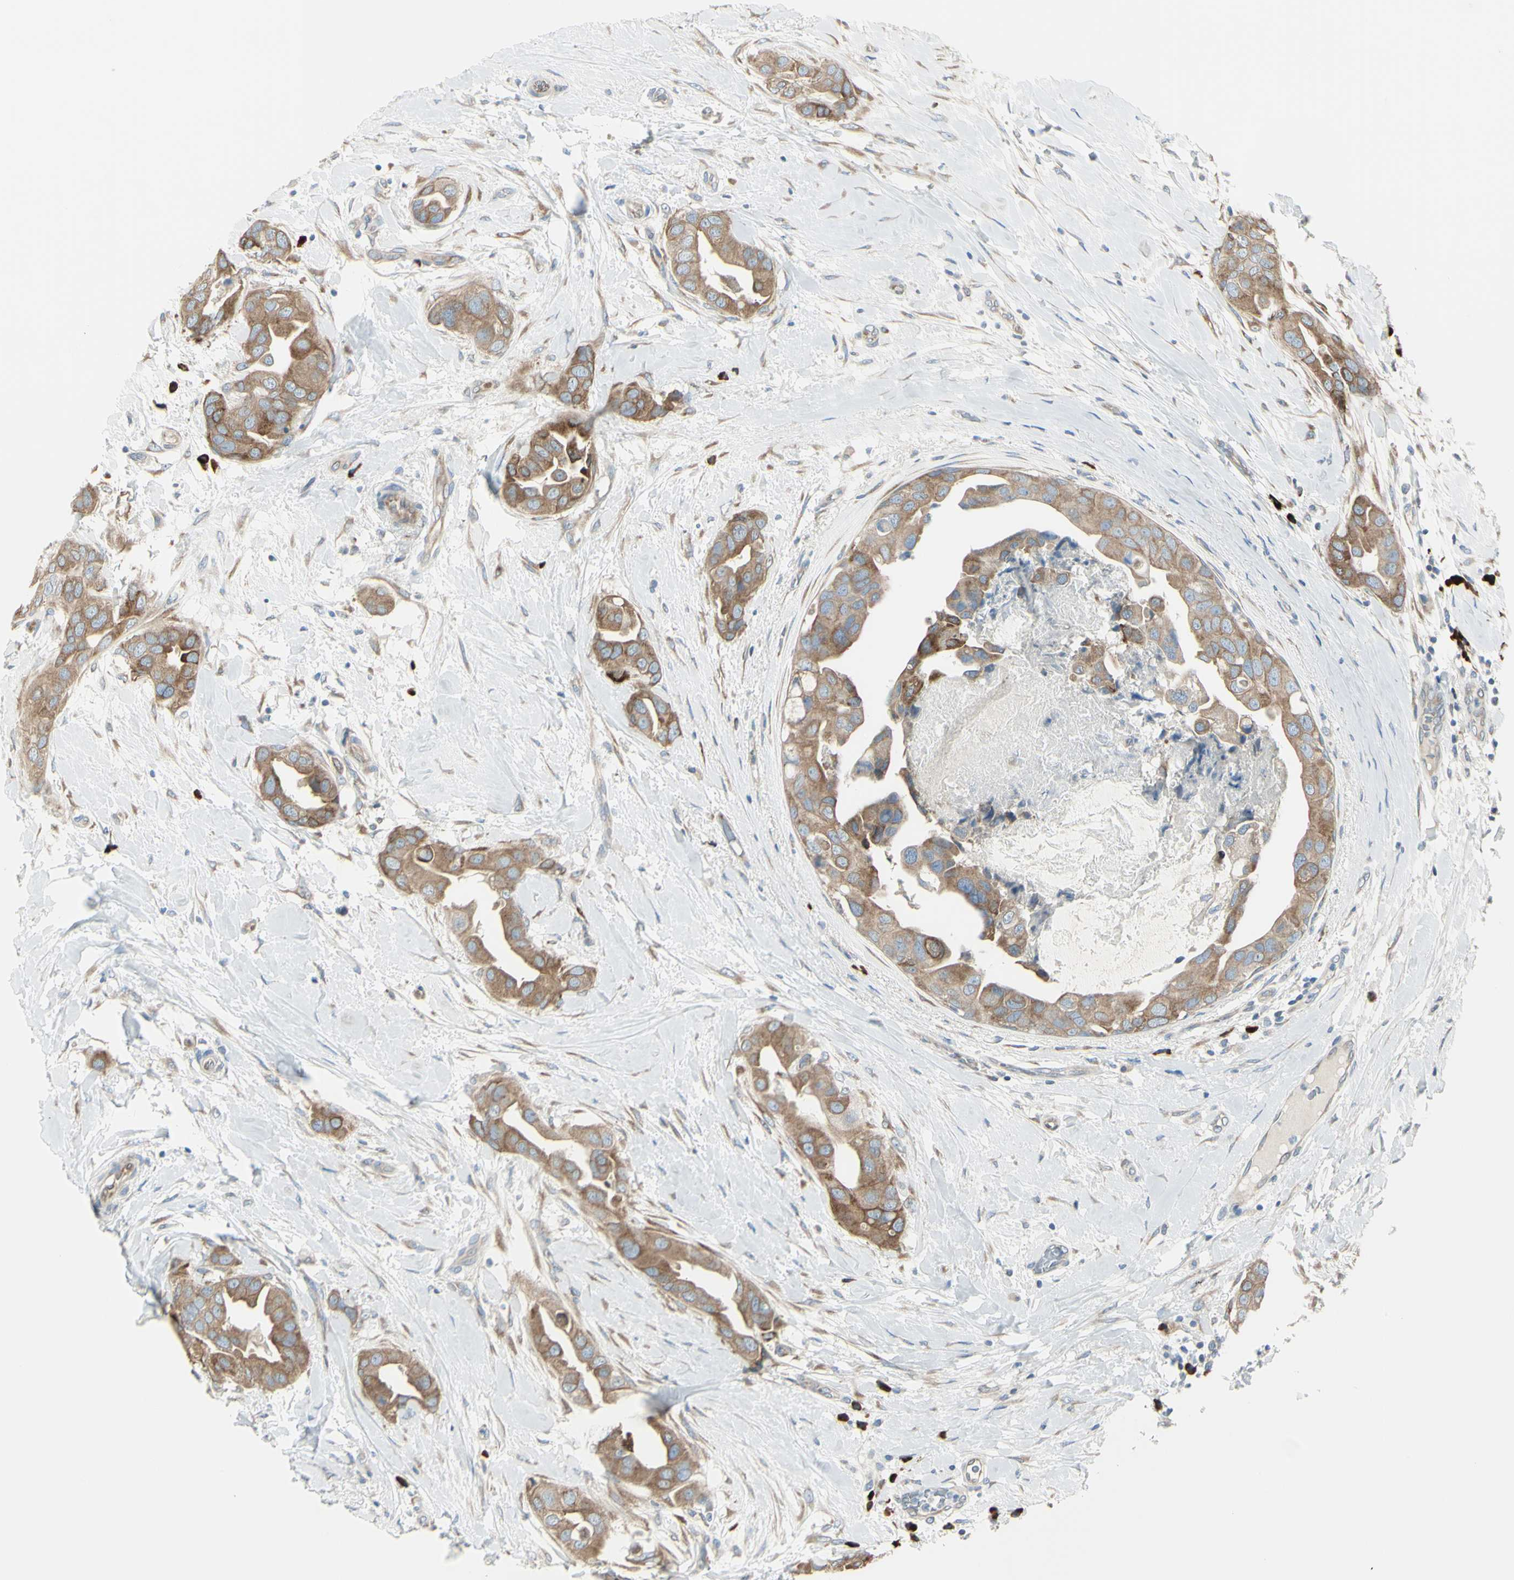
{"staining": {"intensity": "moderate", "quantity": ">75%", "location": "cytoplasmic/membranous"}, "tissue": "breast cancer", "cell_type": "Tumor cells", "image_type": "cancer", "snomed": [{"axis": "morphology", "description": "Duct carcinoma"}, {"axis": "topography", "description": "Breast"}], "caption": "Breast cancer (invasive ductal carcinoma) was stained to show a protein in brown. There is medium levels of moderate cytoplasmic/membranous positivity in approximately >75% of tumor cells.", "gene": "SELENOS", "patient": {"sex": "female", "age": 40}}